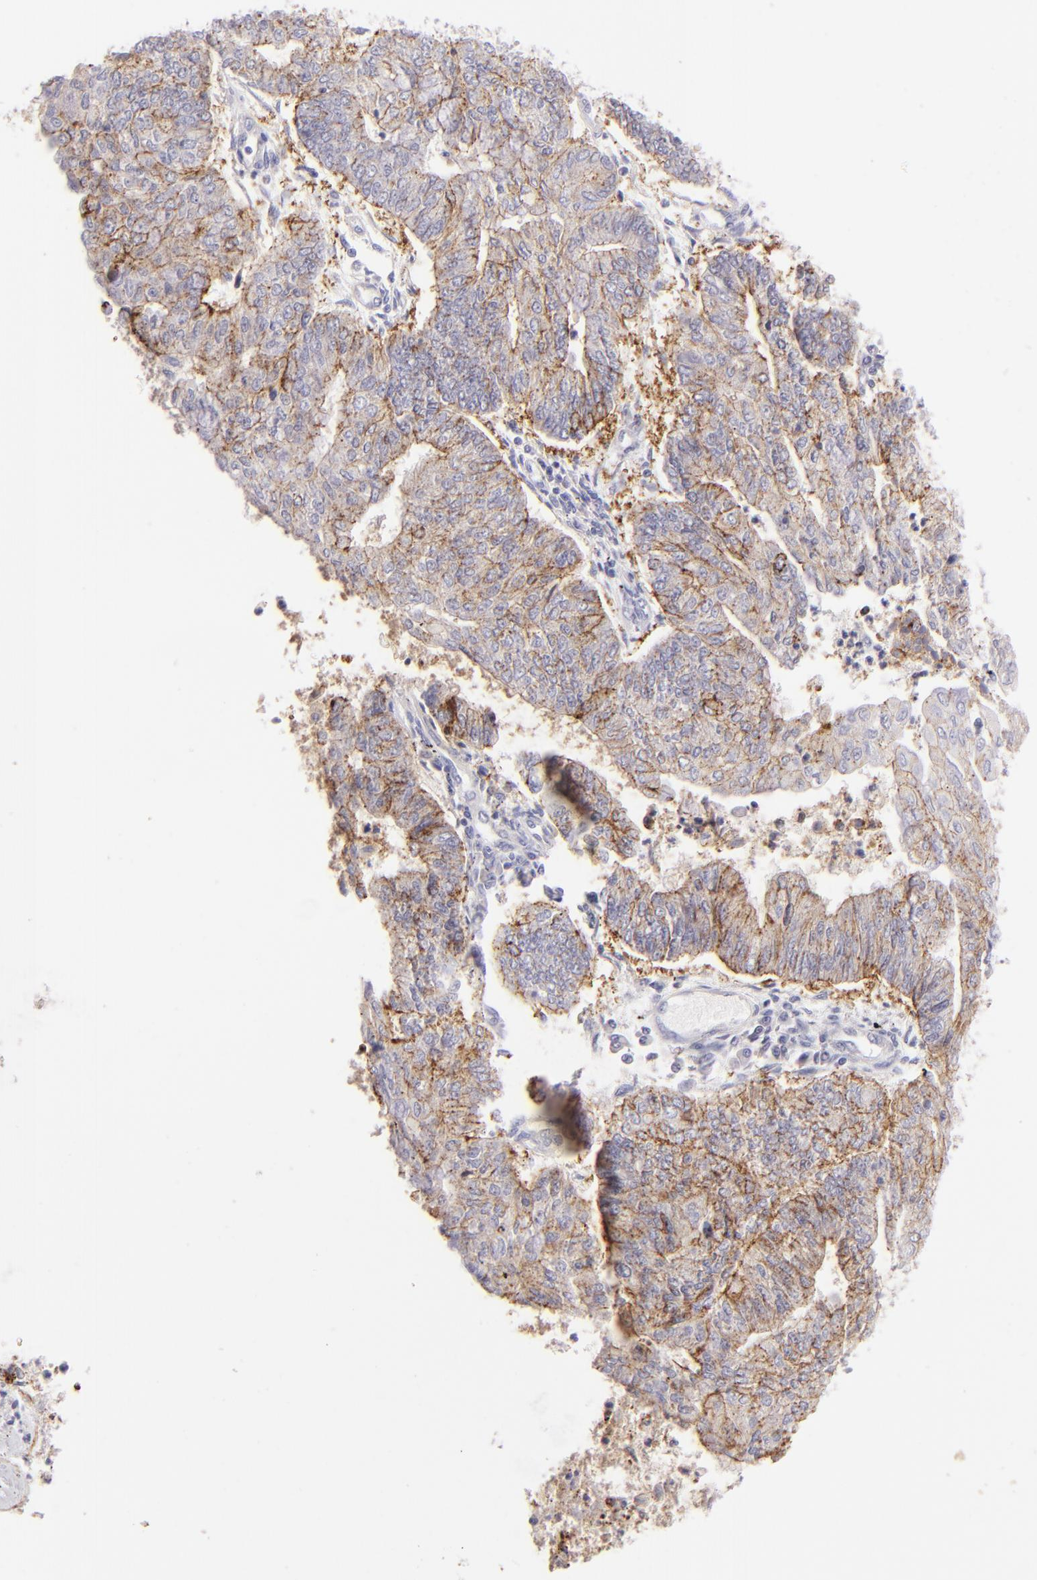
{"staining": {"intensity": "moderate", "quantity": ">75%", "location": "cytoplasmic/membranous"}, "tissue": "endometrial cancer", "cell_type": "Tumor cells", "image_type": "cancer", "snomed": [{"axis": "morphology", "description": "Adenocarcinoma, NOS"}, {"axis": "topography", "description": "Endometrium"}], "caption": "Protein expression analysis of human endometrial cancer reveals moderate cytoplasmic/membranous positivity in approximately >75% of tumor cells.", "gene": "CLDN4", "patient": {"sex": "female", "age": 59}}